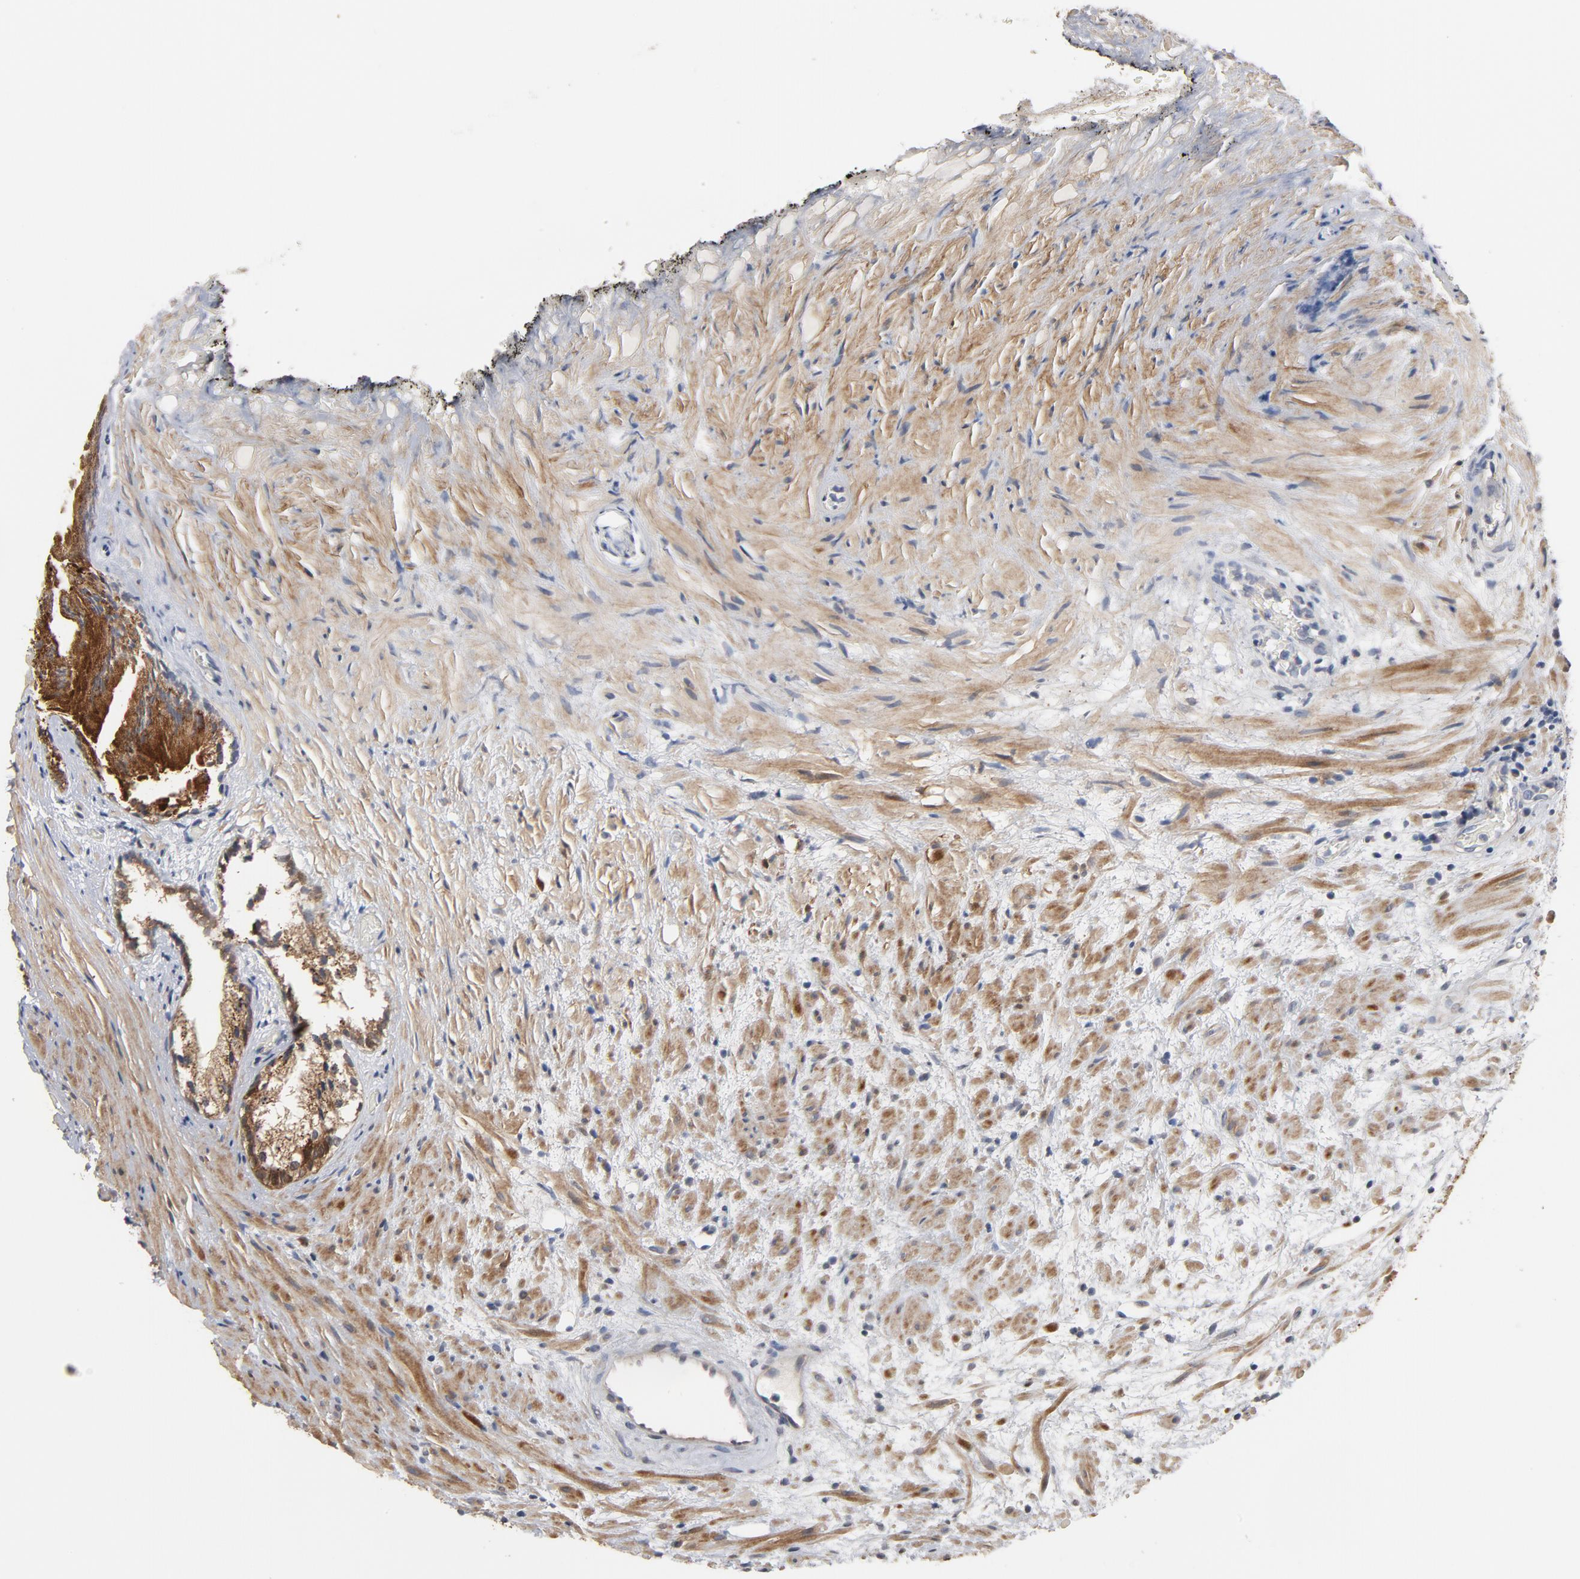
{"staining": {"intensity": "strong", "quantity": ">75%", "location": "cytoplasmic/membranous"}, "tissue": "prostate", "cell_type": "Glandular cells", "image_type": "normal", "snomed": [{"axis": "morphology", "description": "Normal tissue, NOS"}, {"axis": "topography", "description": "Prostate"}], "caption": "This photomicrograph exhibits immunohistochemistry (IHC) staining of normal prostate, with high strong cytoplasmic/membranous expression in approximately >75% of glandular cells.", "gene": "PPP1R1B", "patient": {"sex": "male", "age": 76}}